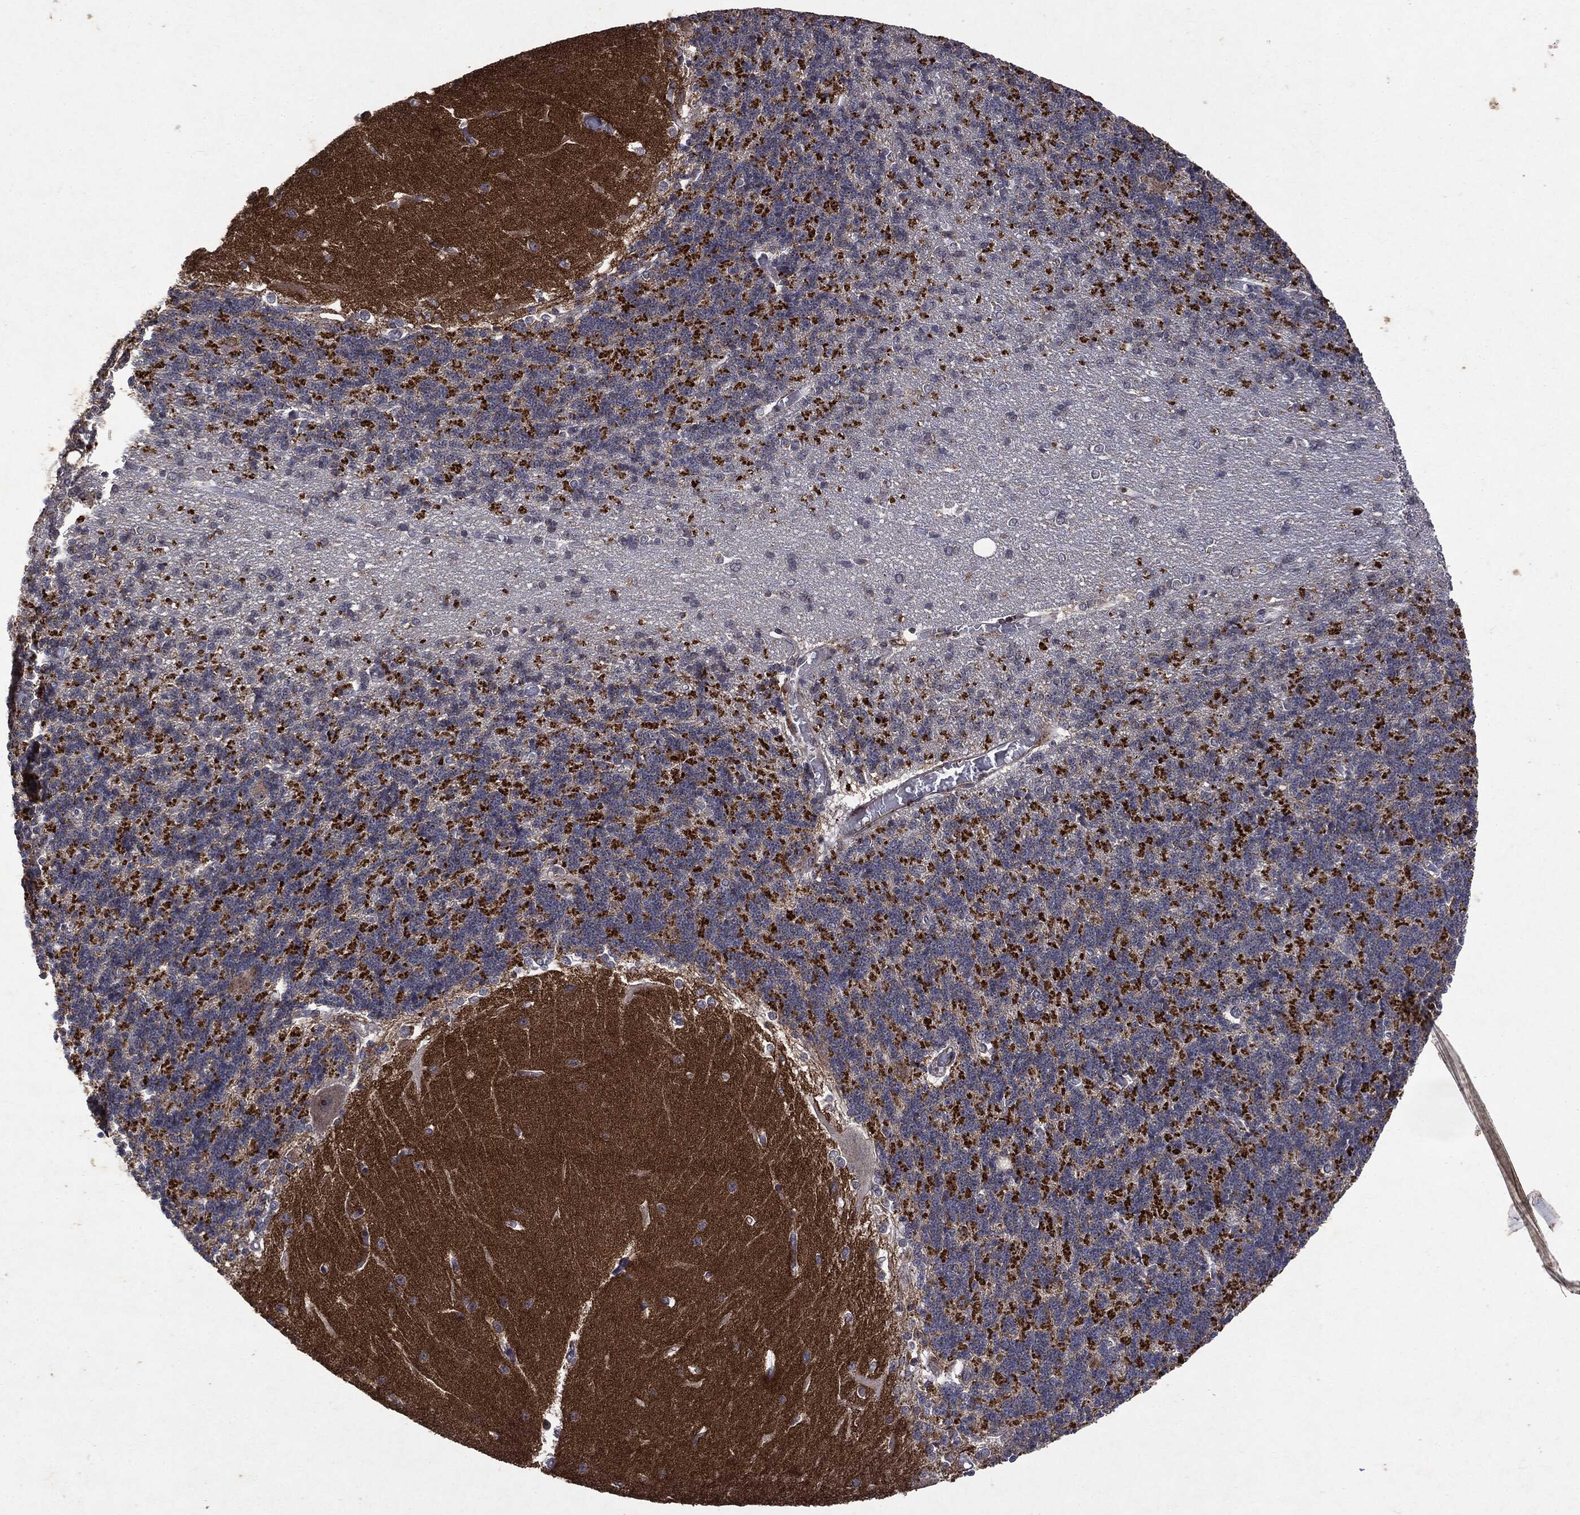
{"staining": {"intensity": "negative", "quantity": "none", "location": "none"}, "tissue": "cerebellum", "cell_type": "Cells in granular layer", "image_type": "normal", "snomed": [{"axis": "morphology", "description": "Normal tissue, NOS"}, {"axis": "topography", "description": "Cerebellum"}], "caption": "This histopathology image is of normal cerebellum stained with immunohistochemistry (IHC) to label a protein in brown with the nuclei are counter-stained blue. There is no staining in cells in granular layer. (DAB (3,3'-diaminobenzidine) immunohistochemistry, high magnification).", "gene": "PTEN", "patient": {"sex": "male", "age": 37}}